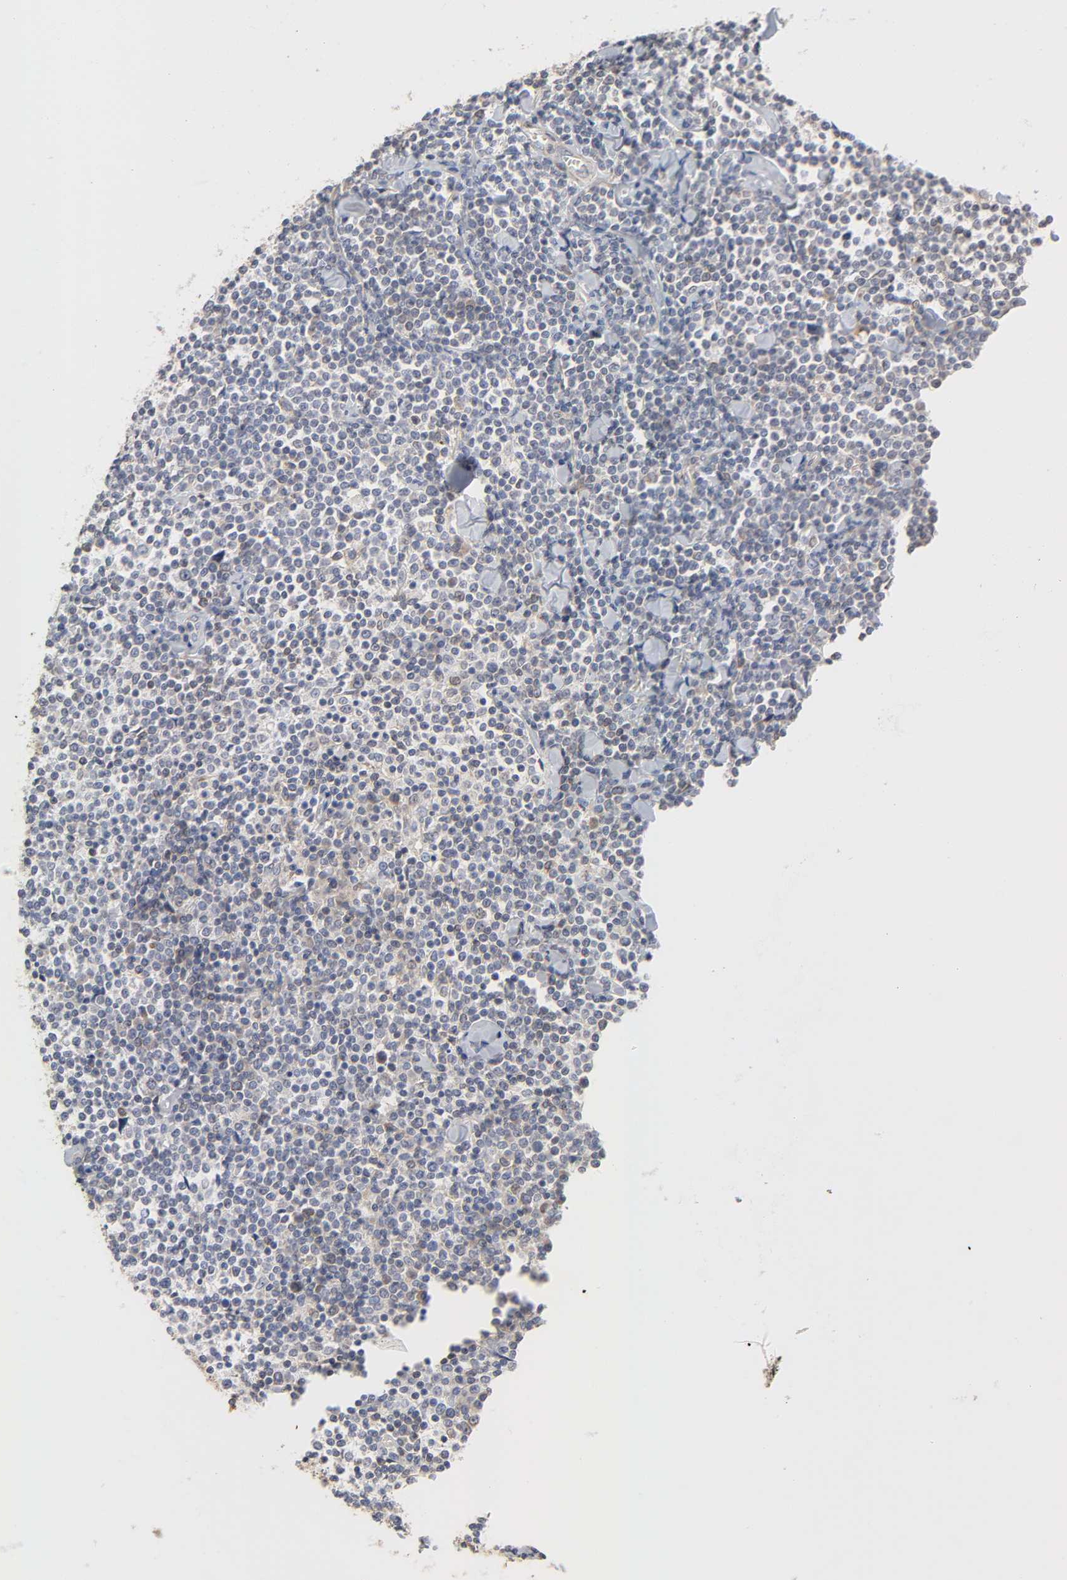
{"staining": {"intensity": "weak", "quantity": "25%-75%", "location": "cytoplasmic/membranous"}, "tissue": "lymphoma", "cell_type": "Tumor cells", "image_type": "cancer", "snomed": [{"axis": "morphology", "description": "Malignant lymphoma, non-Hodgkin's type, Low grade"}, {"axis": "topography", "description": "Soft tissue"}], "caption": "Lymphoma tissue displays weak cytoplasmic/membranous staining in approximately 25%-75% of tumor cells, visualized by immunohistochemistry. (DAB = brown stain, brightfield microscopy at high magnification).", "gene": "POR", "patient": {"sex": "male", "age": 92}}